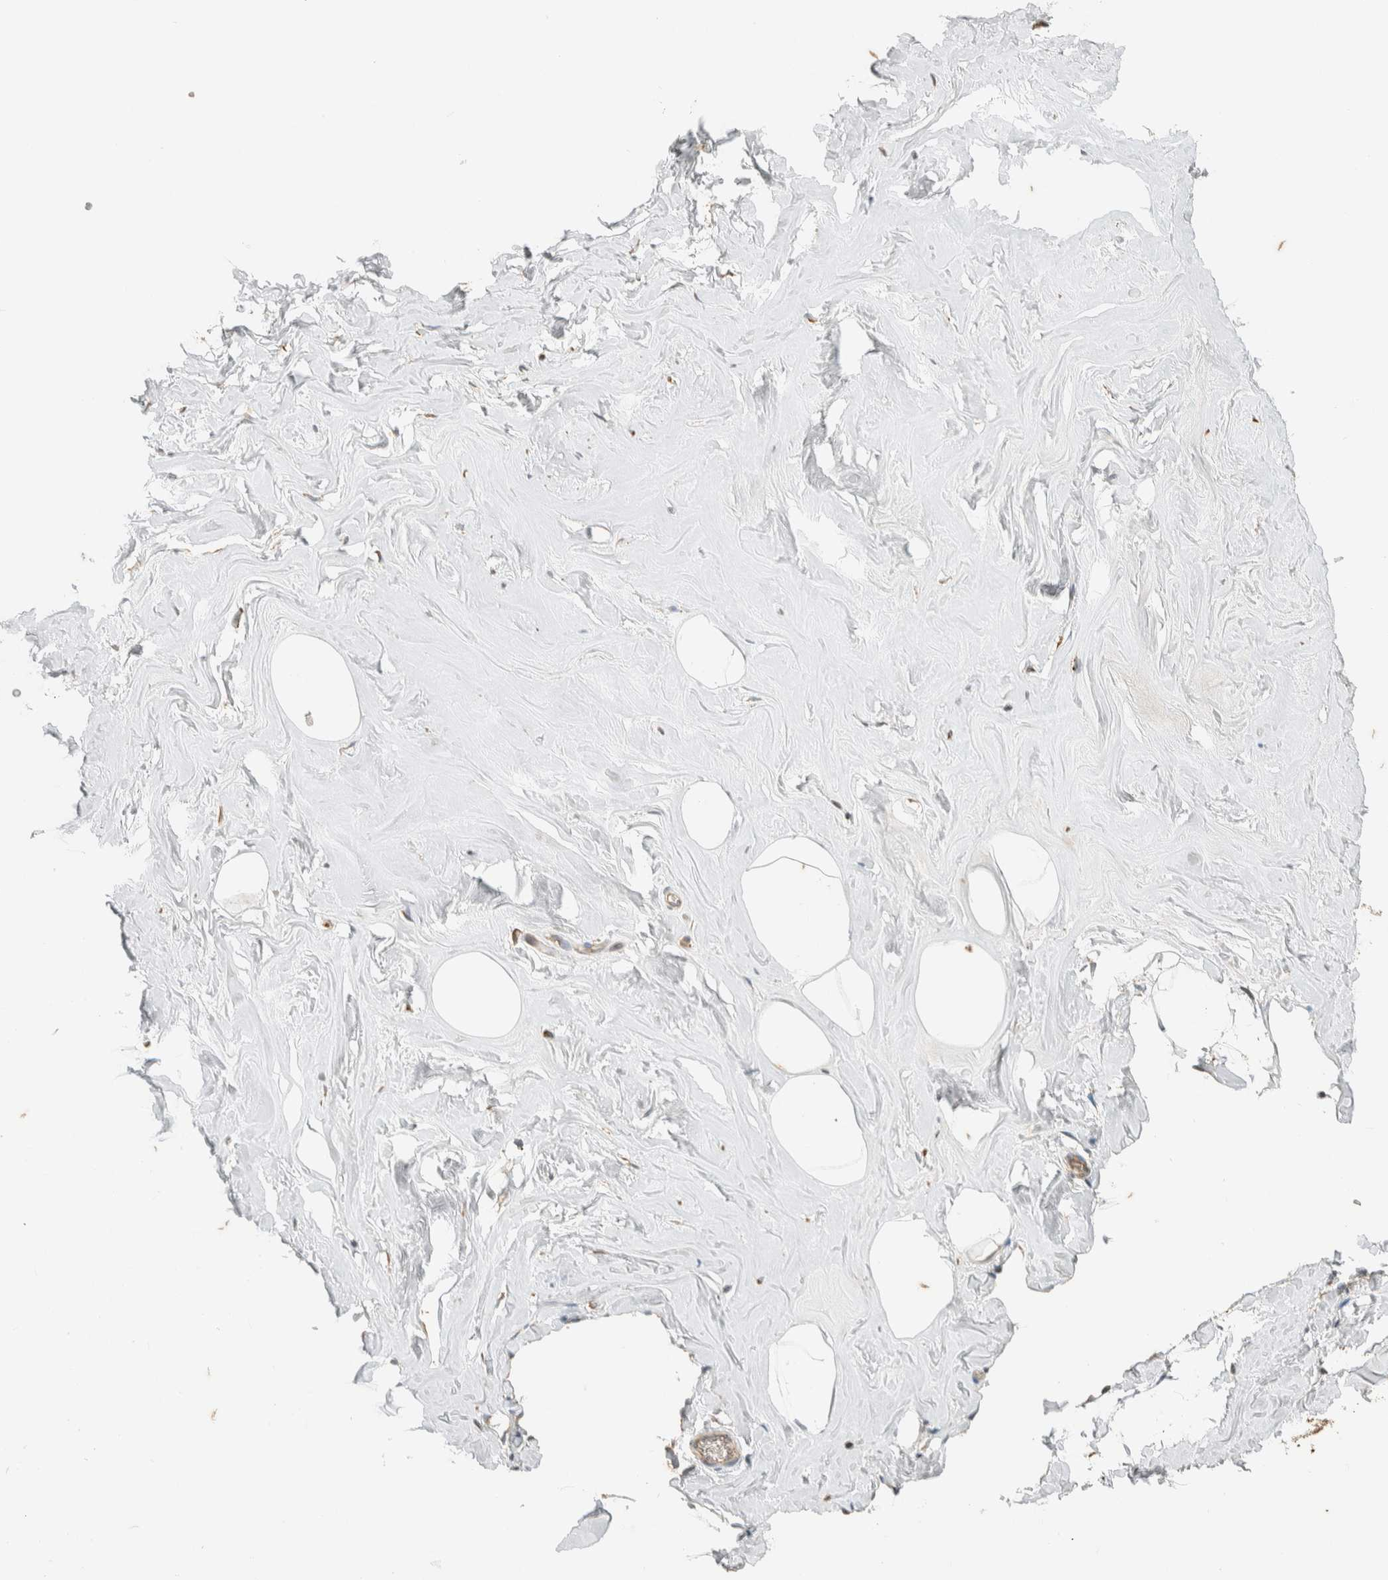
{"staining": {"intensity": "weak", "quantity": ">75%", "location": "cytoplasmic/membranous"}, "tissue": "adipose tissue", "cell_type": "Adipocytes", "image_type": "normal", "snomed": [{"axis": "morphology", "description": "Normal tissue, NOS"}, {"axis": "morphology", "description": "Fibrosis, NOS"}, {"axis": "topography", "description": "Breast"}, {"axis": "topography", "description": "Adipose tissue"}], "caption": "Immunohistochemical staining of unremarkable human adipose tissue reveals weak cytoplasmic/membranous protein expression in about >75% of adipocytes. The staining was performed using DAB (3,3'-diaminobenzidine) to visualize the protein expression in brown, while the nuclei were stained in blue with hematoxylin (Magnification: 20x).", "gene": "RAB11FIP1", "patient": {"sex": "female", "age": 39}}